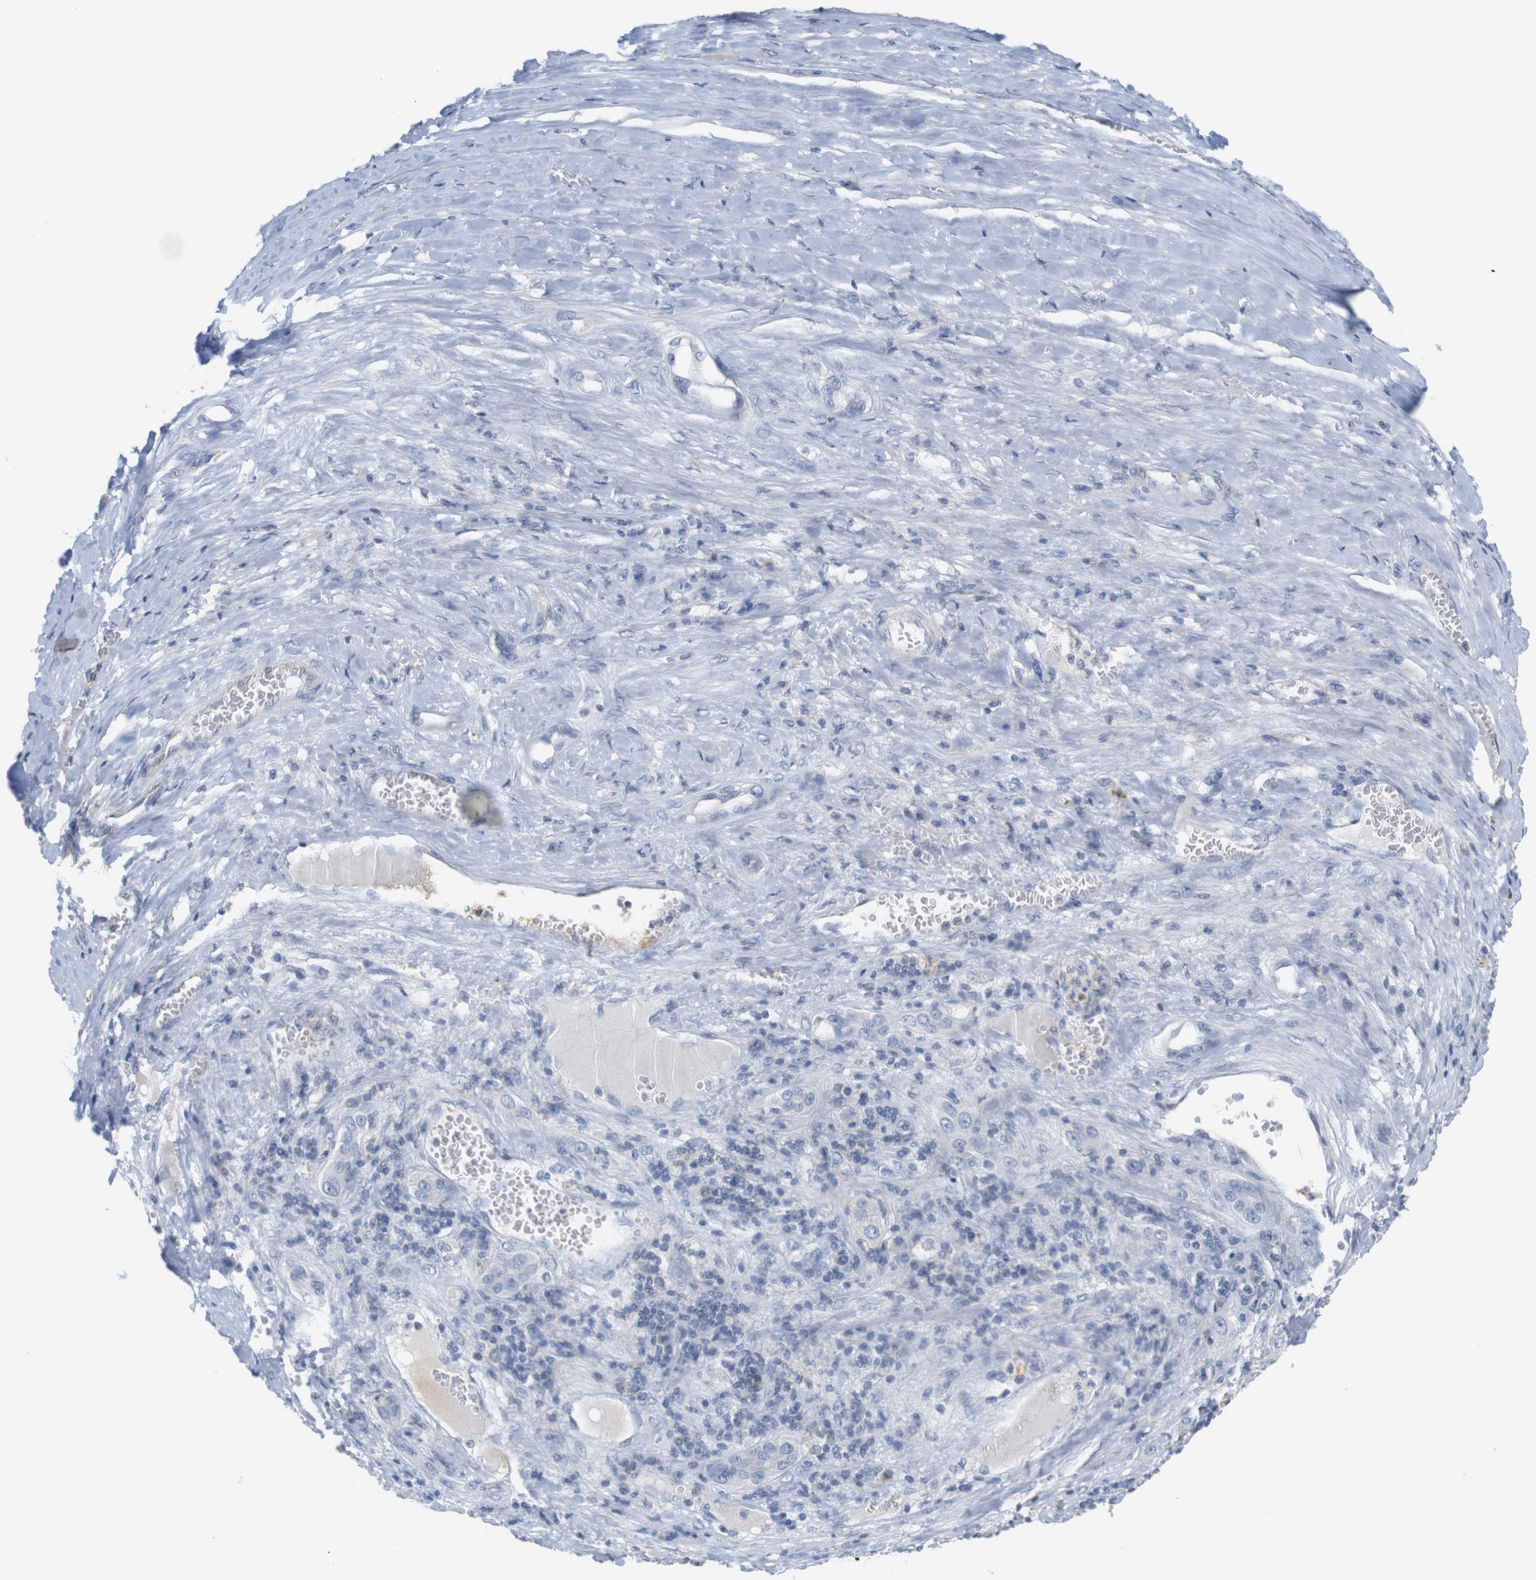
{"staining": {"intensity": "negative", "quantity": "none", "location": "none"}, "tissue": "liver cancer", "cell_type": "Tumor cells", "image_type": "cancer", "snomed": [{"axis": "morphology", "description": "Carcinoma, Hepatocellular, NOS"}, {"axis": "topography", "description": "Liver"}], "caption": "Liver cancer (hepatocellular carcinoma) was stained to show a protein in brown. There is no significant staining in tumor cells.", "gene": "OTOF", "patient": {"sex": "female", "age": 73}}